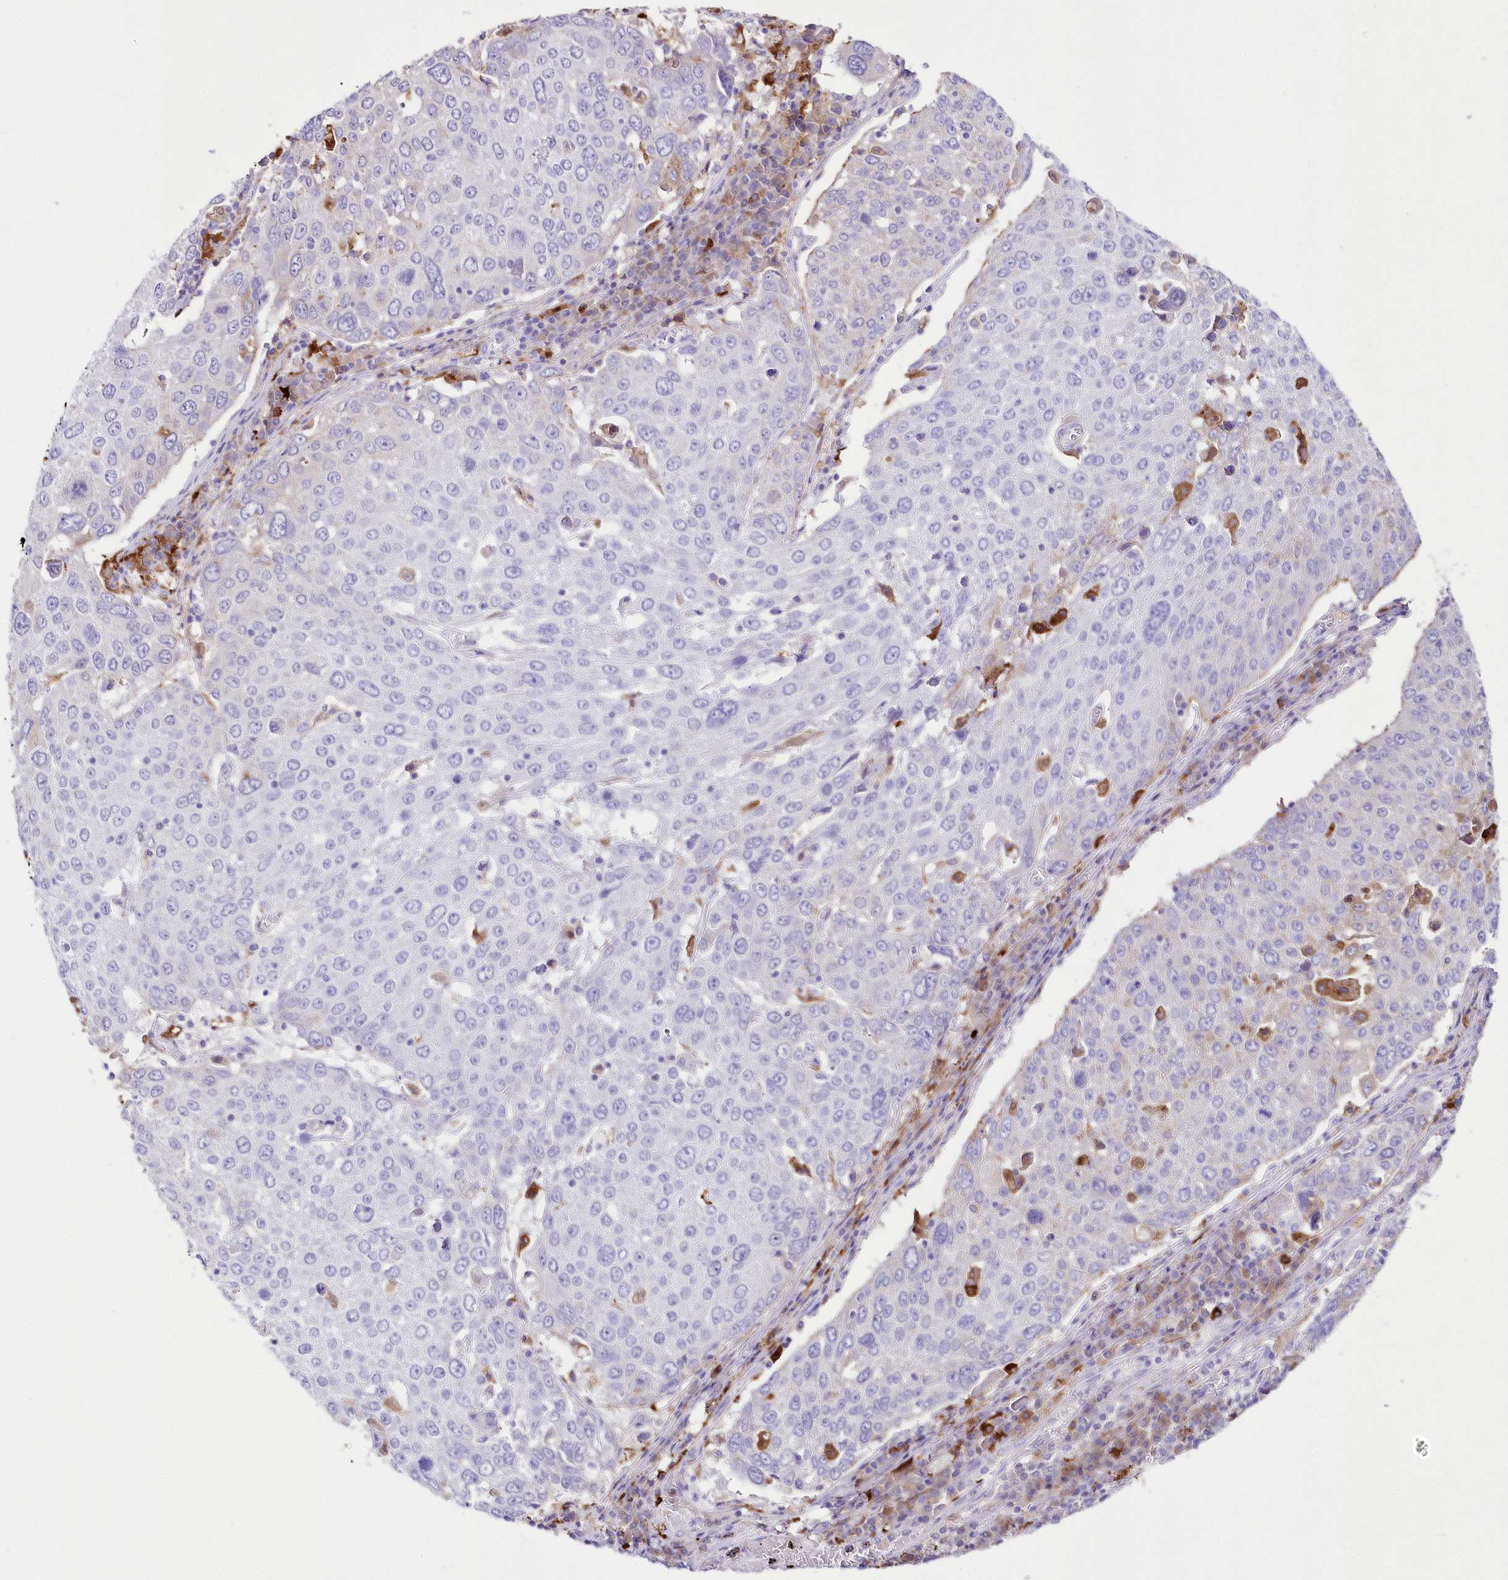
{"staining": {"intensity": "negative", "quantity": "none", "location": "none"}, "tissue": "lung cancer", "cell_type": "Tumor cells", "image_type": "cancer", "snomed": [{"axis": "morphology", "description": "Squamous cell carcinoma, NOS"}, {"axis": "topography", "description": "Lung"}], "caption": "High magnification brightfield microscopy of lung cancer stained with DAB (brown) and counterstained with hematoxylin (blue): tumor cells show no significant expression. (IHC, brightfield microscopy, high magnification).", "gene": "DNAJC19", "patient": {"sex": "male", "age": 65}}